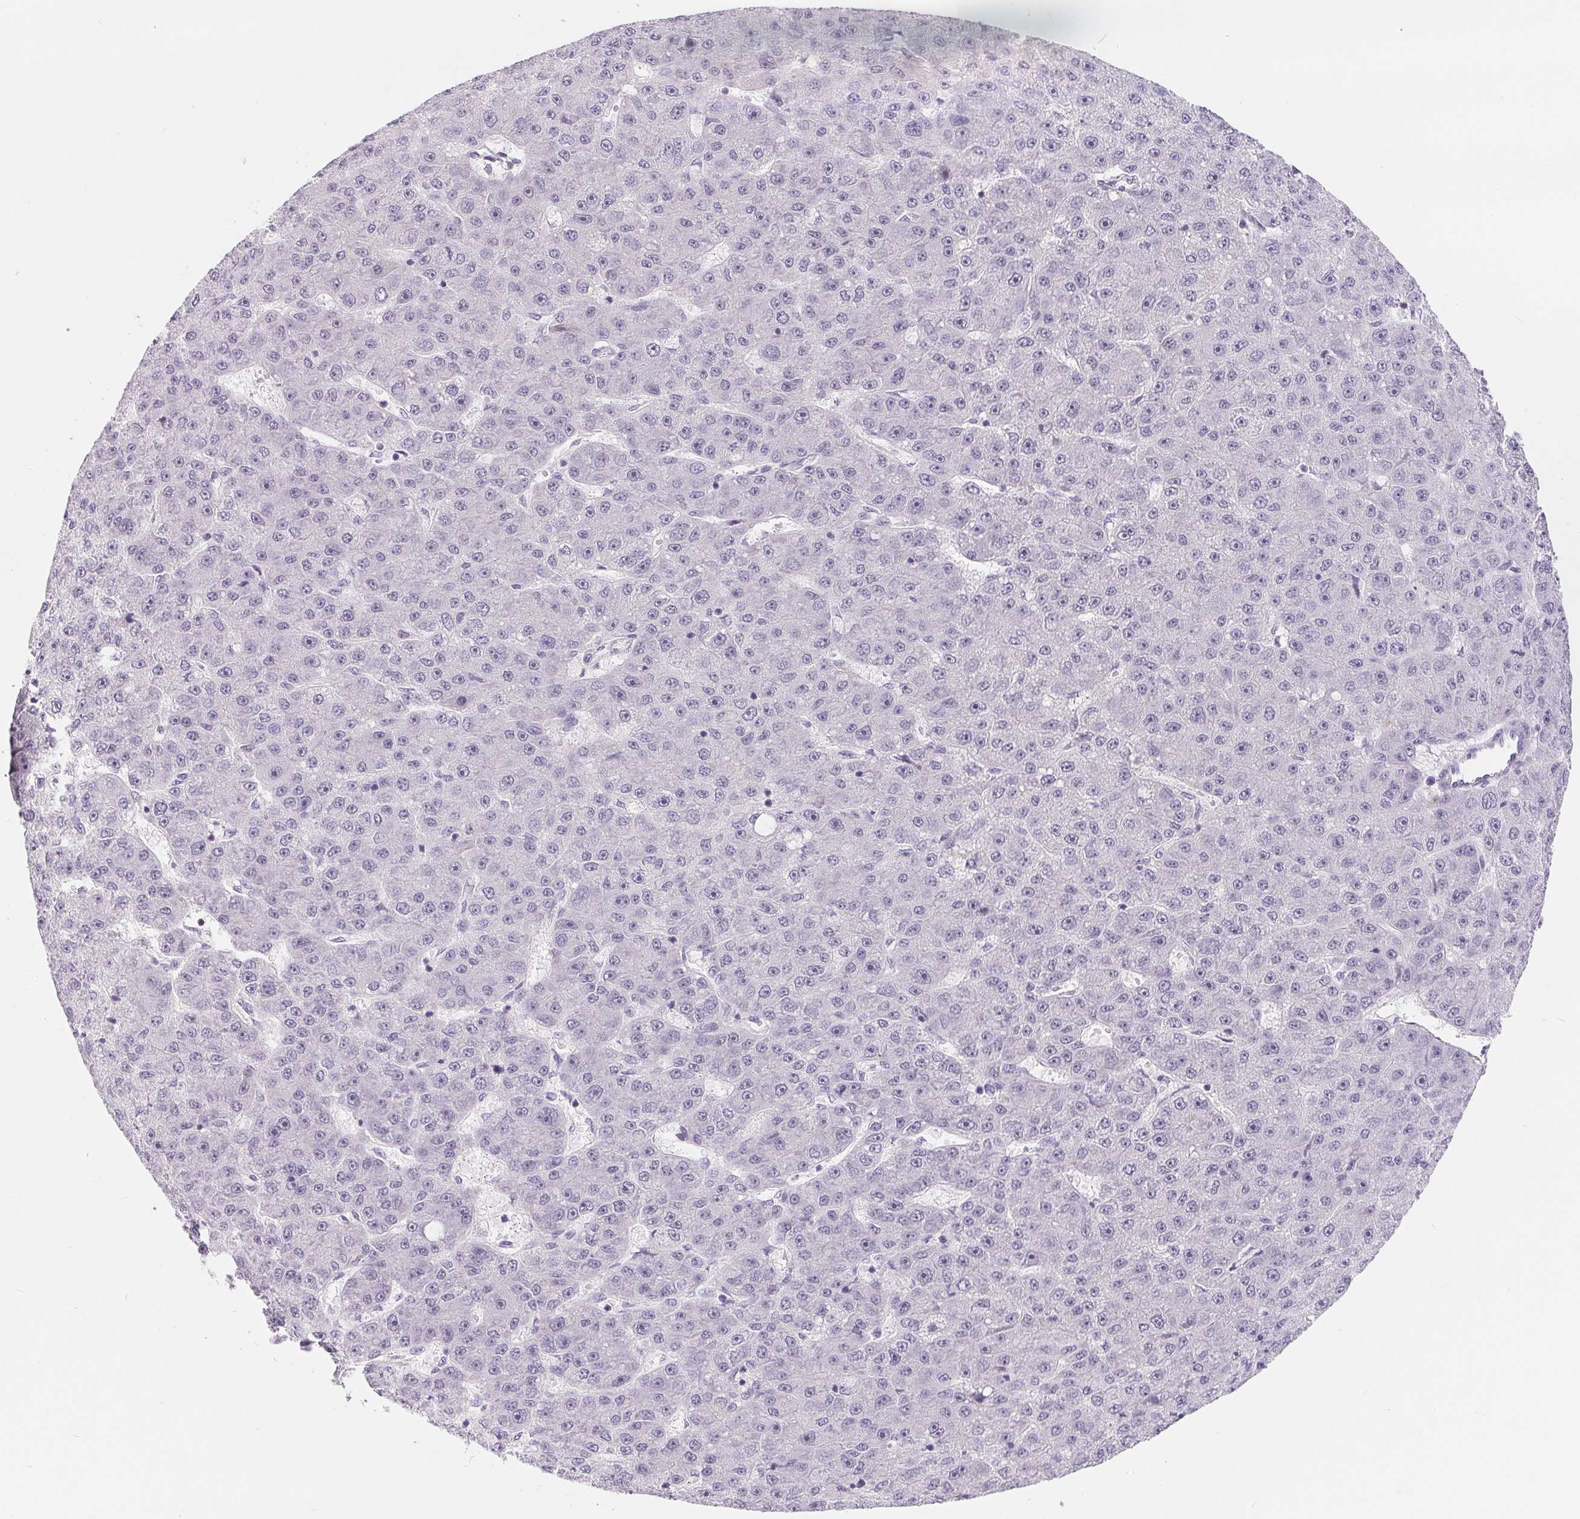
{"staining": {"intensity": "negative", "quantity": "none", "location": "none"}, "tissue": "liver cancer", "cell_type": "Tumor cells", "image_type": "cancer", "snomed": [{"axis": "morphology", "description": "Carcinoma, Hepatocellular, NOS"}, {"axis": "topography", "description": "Liver"}], "caption": "This image is of liver hepatocellular carcinoma stained with immunohistochemistry to label a protein in brown with the nuclei are counter-stained blue. There is no expression in tumor cells. (DAB (3,3'-diaminobenzidine) immunohistochemistry (IHC), high magnification).", "gene": "LCA5L", "patient": {"sex": "male", "age": 67}}